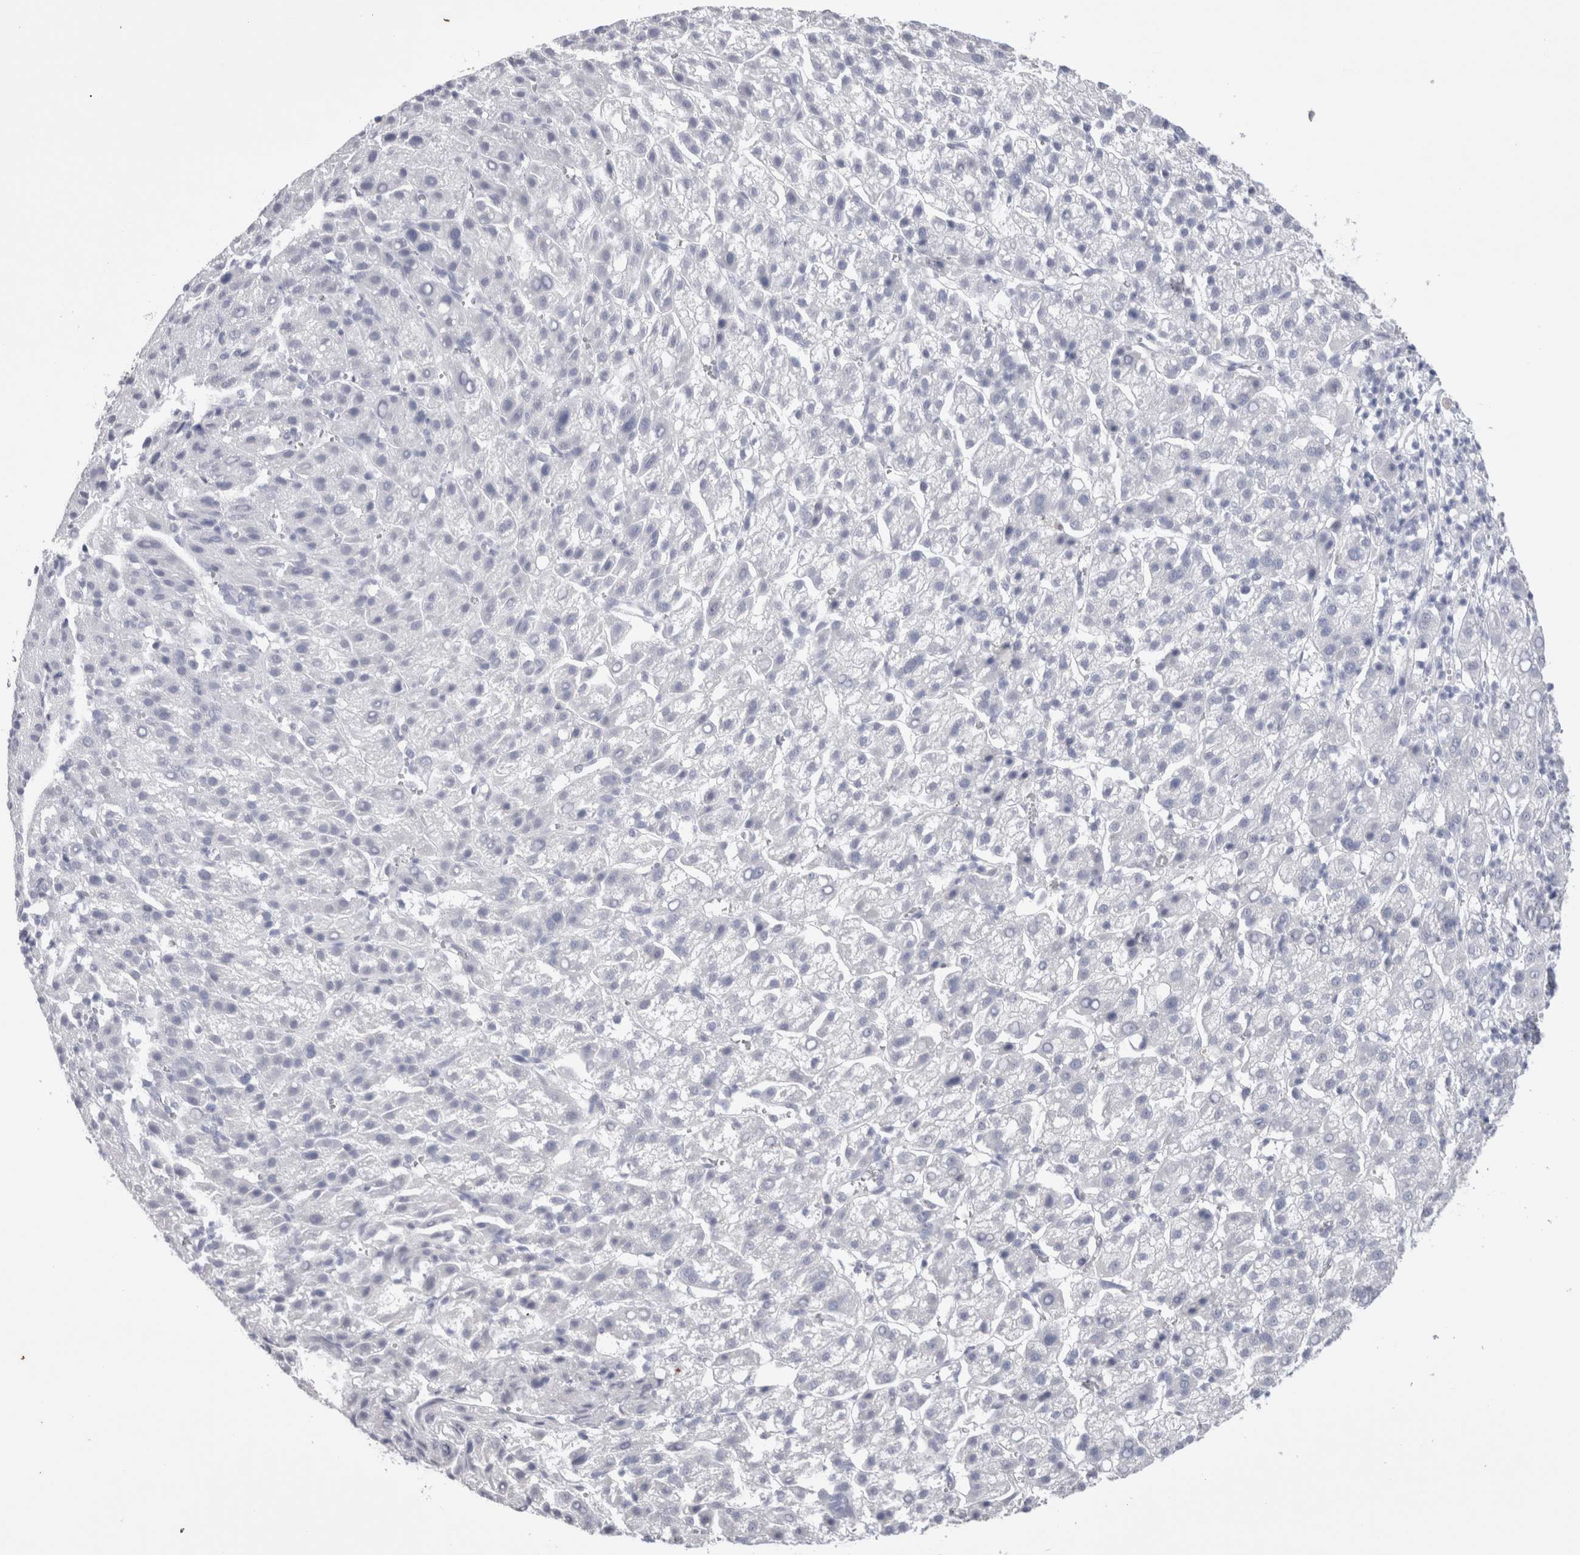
{"staining": {"intensity": "negative", "quantity": "none", "location": "none"}, "tissue": "liver cancer", "cell_type": "Tumor cells", "image_type": "cancer", "snomed": [{"axis": "morphology", "description": "Carcinoma, Hepatocellular, NOS"}, {"axis": "topography", "description": "Liver"}], "caption": "A high-resolution image shows IHC staining of liver cancer (hepatocellular carcinoma), which exhibits no significant positivity in tumor cells. (Stains: DAB (3,3'-diaminobenzidine) immunohistochemistry with hematoxylin counter stain, Microscopy: brightfield microscopy at high magnification).", "gene": "SUCNR1", "patient": {"sex": "female", "age": 58}}